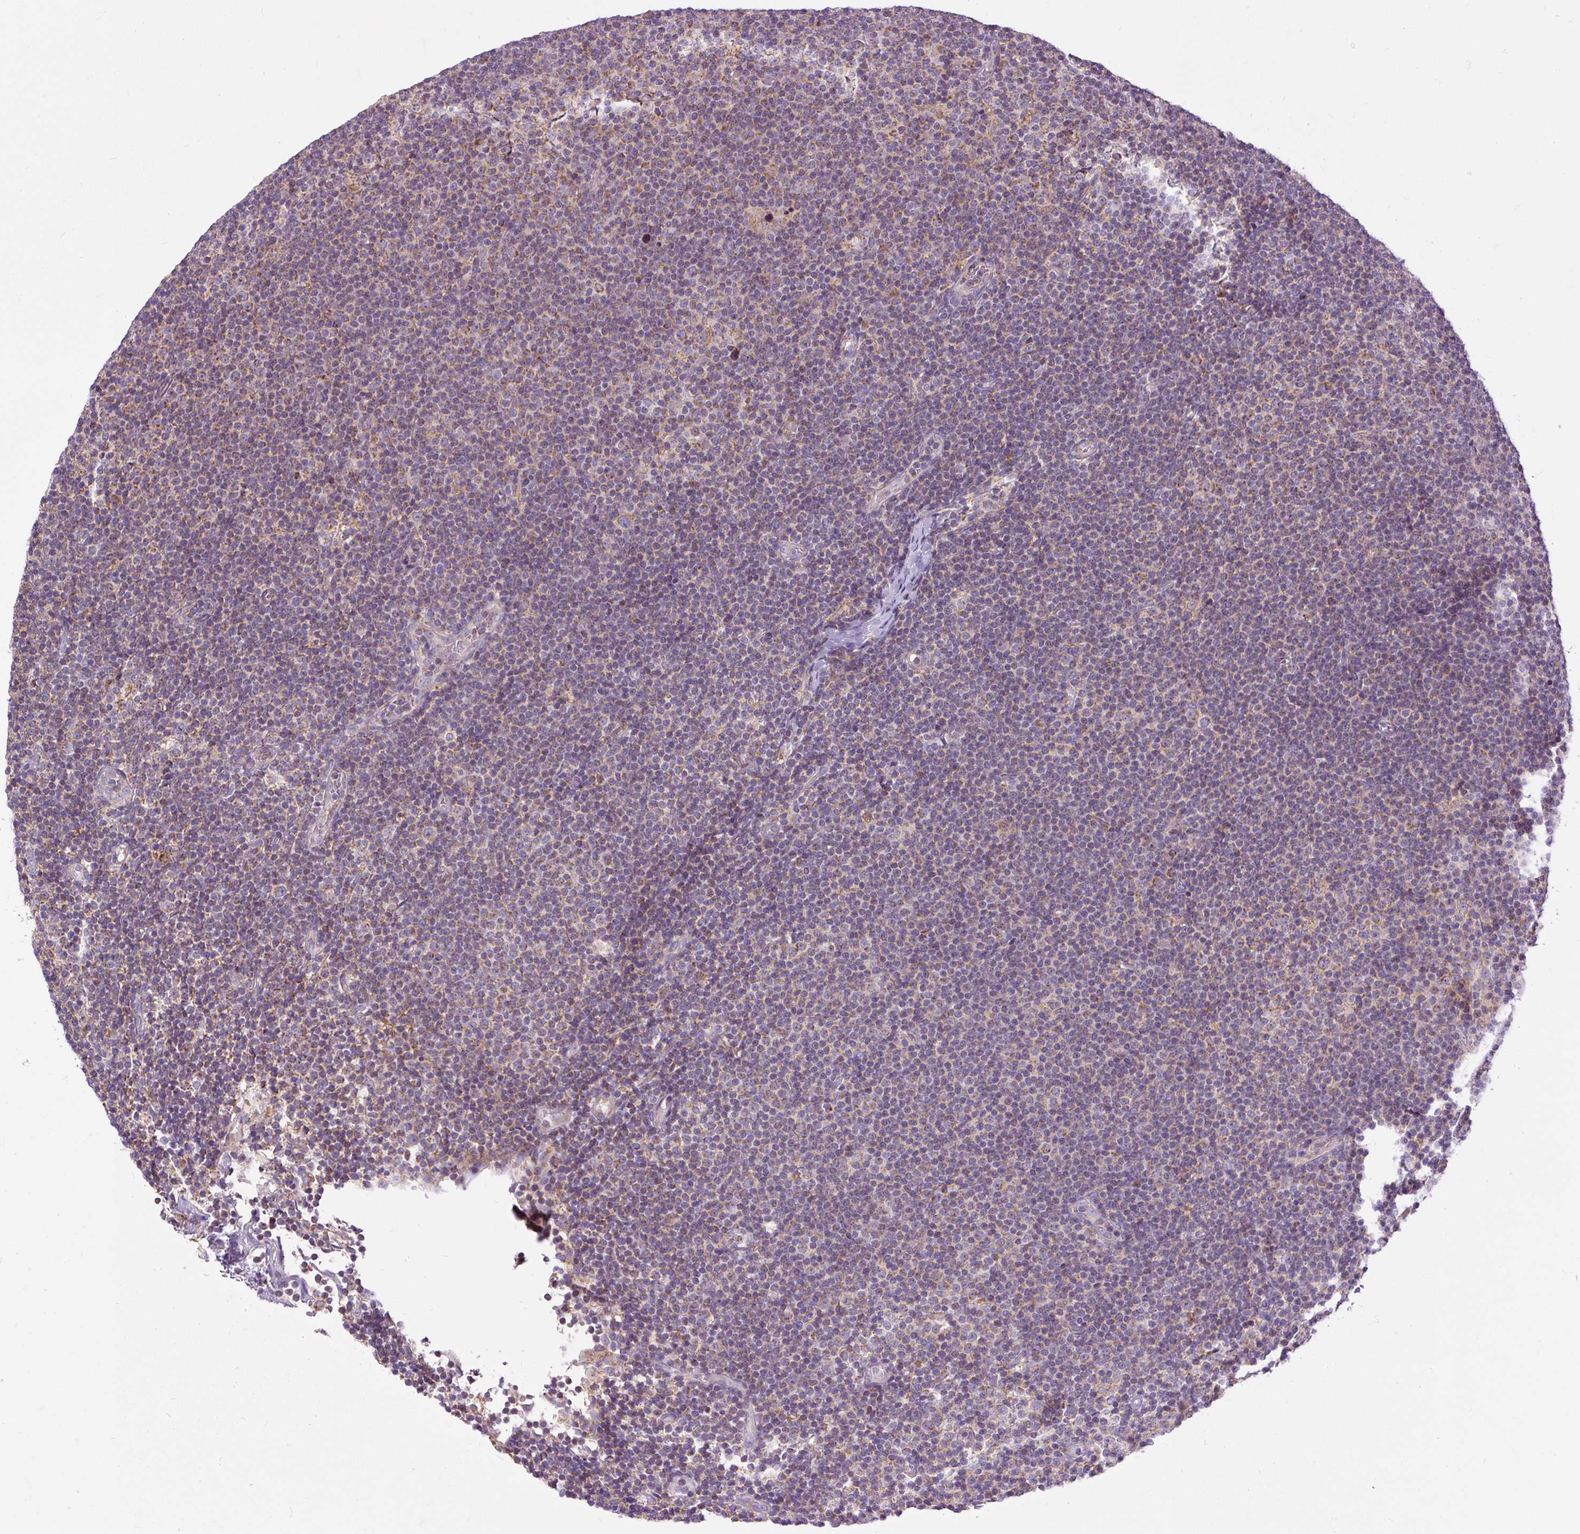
{"staining": {"intensity": "moderate", "quantity": "<25%", "location": "cytoplasmic/membranous"}, "tissue": "lymphoma", "cell_type": "Tumor cells", "image_type": "cancer", "snomed": [{"axis": "morphology", "description": "Malignant lymphoma, non-Hodgkin's type, Low grade"}, {"axis": "topography", "description": "Lymph node"}], "caption": "Protein analysis of malignant lymphoma, non-Hodgkin's type (low-grade) tissue shows moderate cytoplasmic/membranous positivity in about <25% of tumor cells. Using DAB (brown) and hematoxylin (blue) stains, captured at high magnification using brightfield microscopy.", "gene": "TM2D3", "patient": {"sex": "male", "age": 48}}